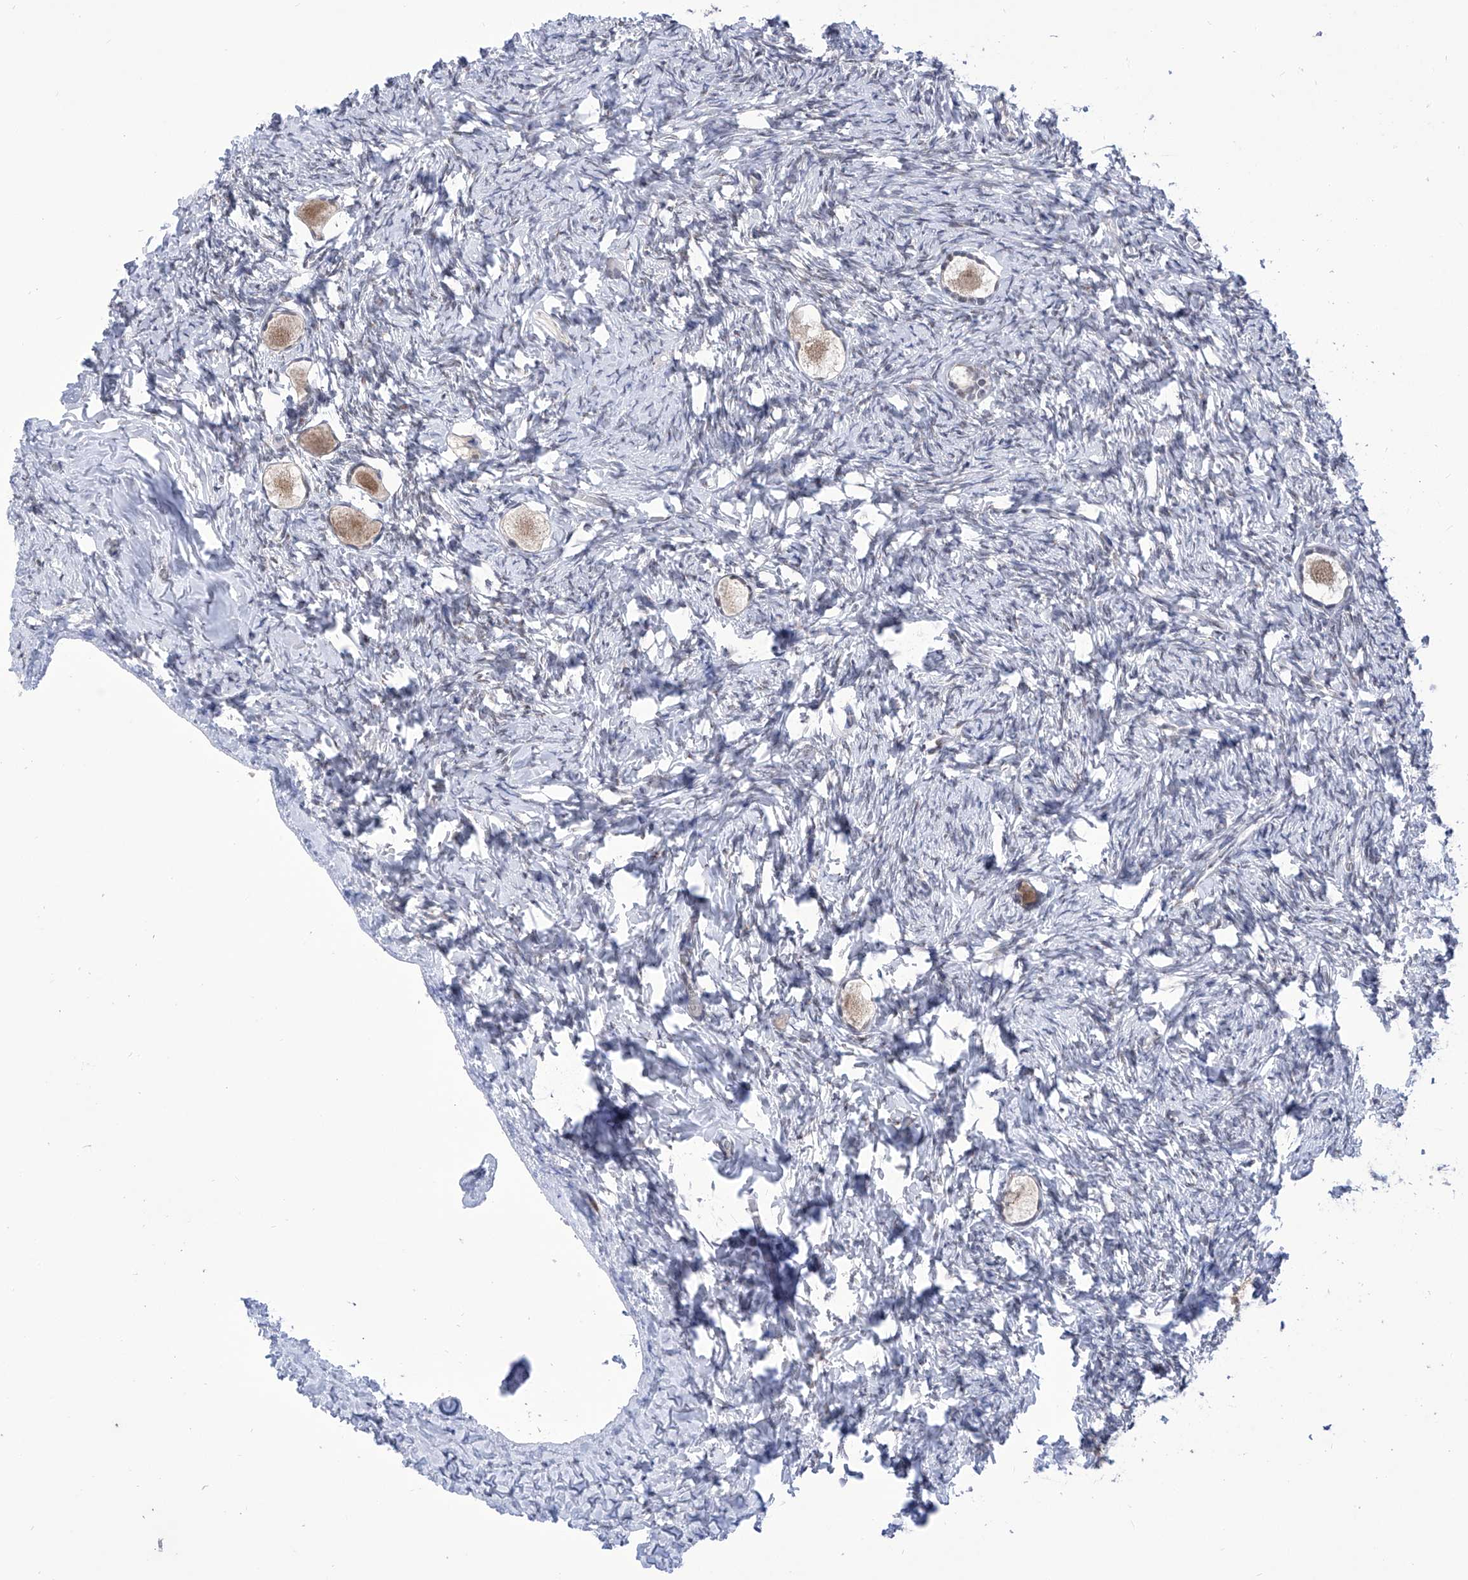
{"staining": {"intensity": "moderate", "quantity": ">75%", "location": "nuclear"}, "tissue": "ovary", "cell_type": "Follicle cells", "image_type": "normal", "snomed": [{"axis": "morphology", "description": "Normal tissue, NOS"}, {"axis": "topography", "description": "Ovary"}], "caption": "Moderate nuclear protein staining is appreciated in about >75% of follicle cells in ovary. The protein is shown in brown color, while the nuclei are stained blue.", "gene": "SART1", "patient": {"sex": "female", "age": 27}}